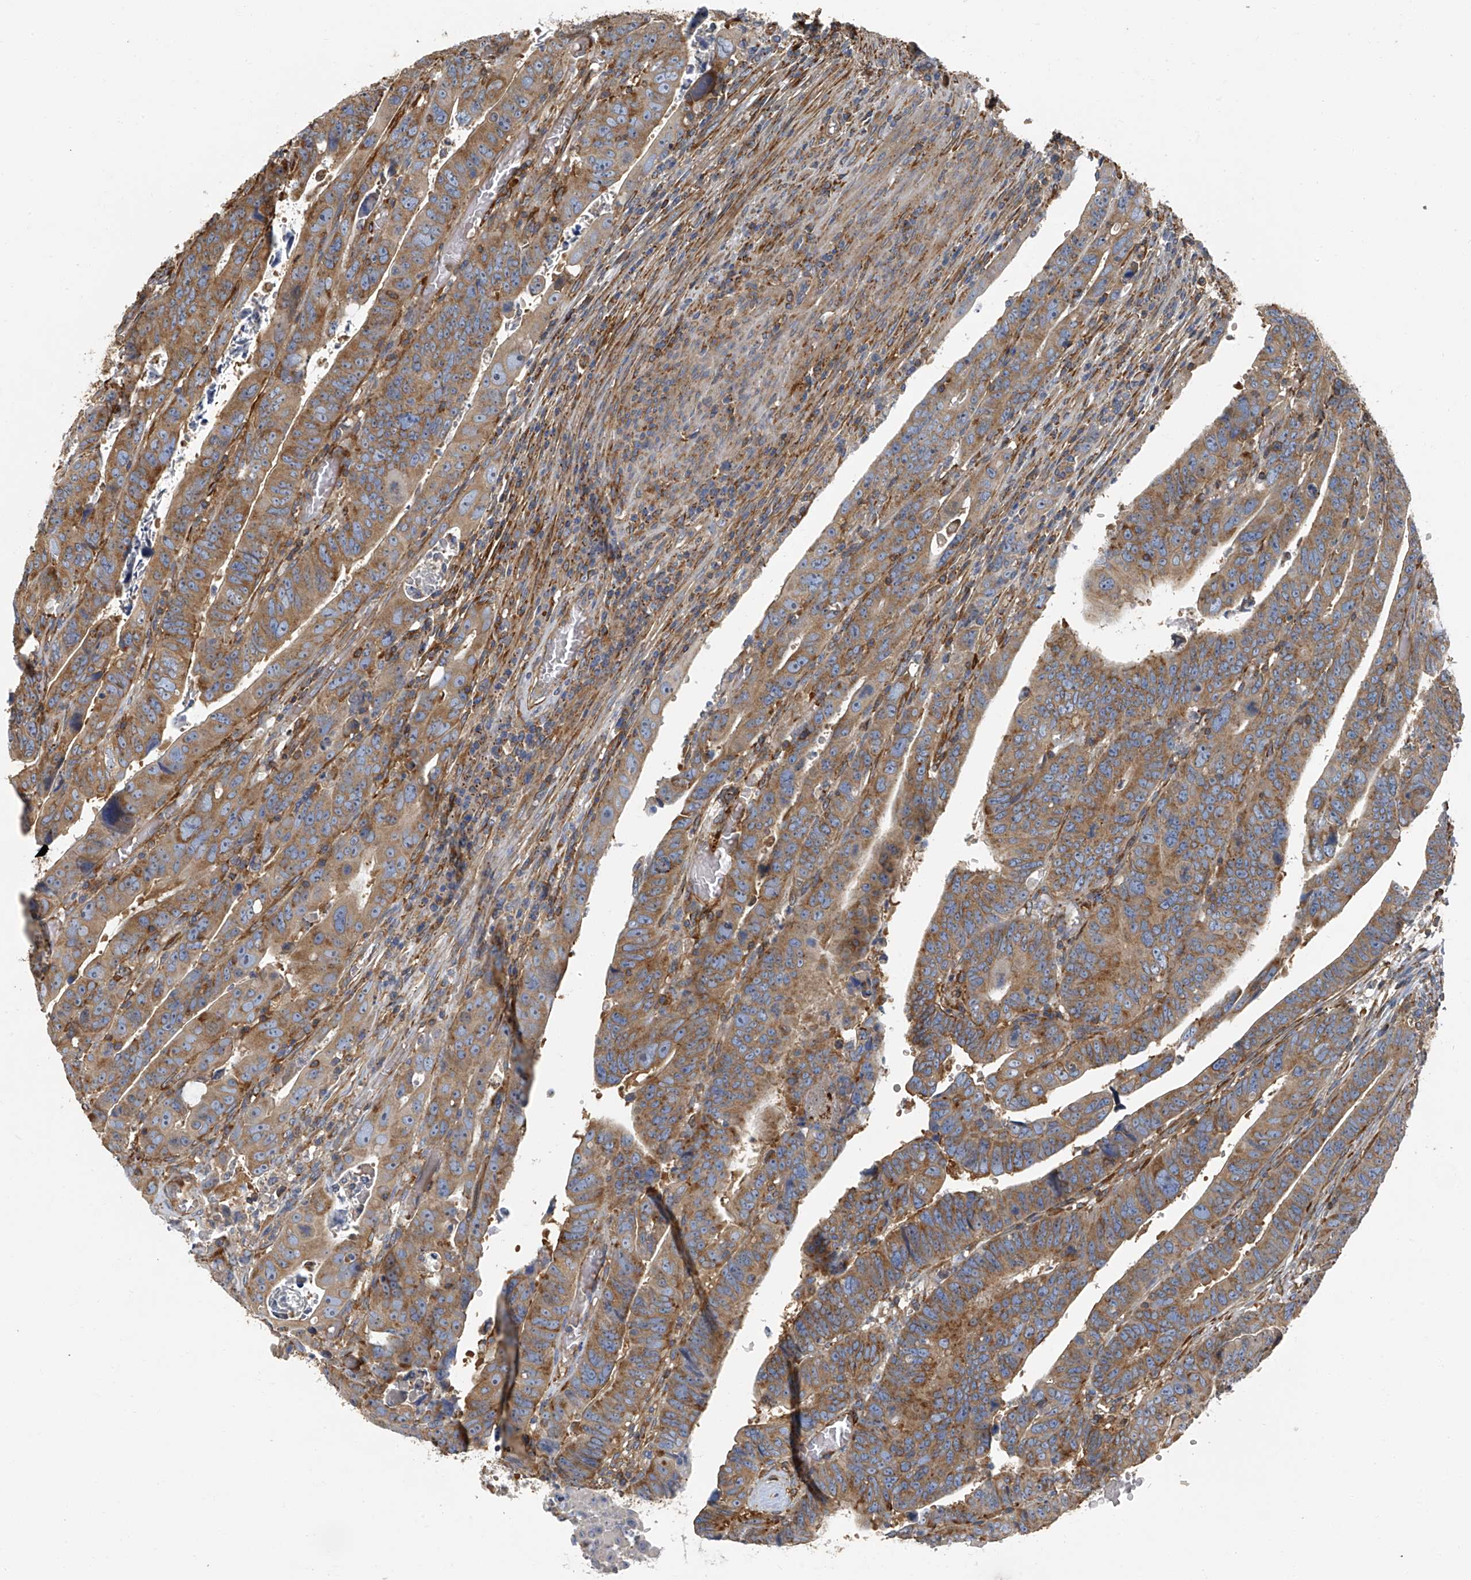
{"staining": {"intensity": "moderate", "quantity": ">75%", "location": "cytoplasmic/membranous"}, "tissue": "colorectal cancer", "cell_type": "Tumor cells", "image_type": "cancer", "snomed": [{"axis": "morphology", "description": "Normal tissue, NOS"}, {"axis": "morphology", "description": "Adenocarcinoma, NOS"}, {"axis": "topography", "description": "Rectum"}], "caption": "Colorectal cancer (adenocarcinoma) tissue reveals moderate cytoplasmic/membranous positivity in approximately >75% of tumor cells", "gene": "SEPTIN7", "patient": {"sex": "female", "age": 65}}